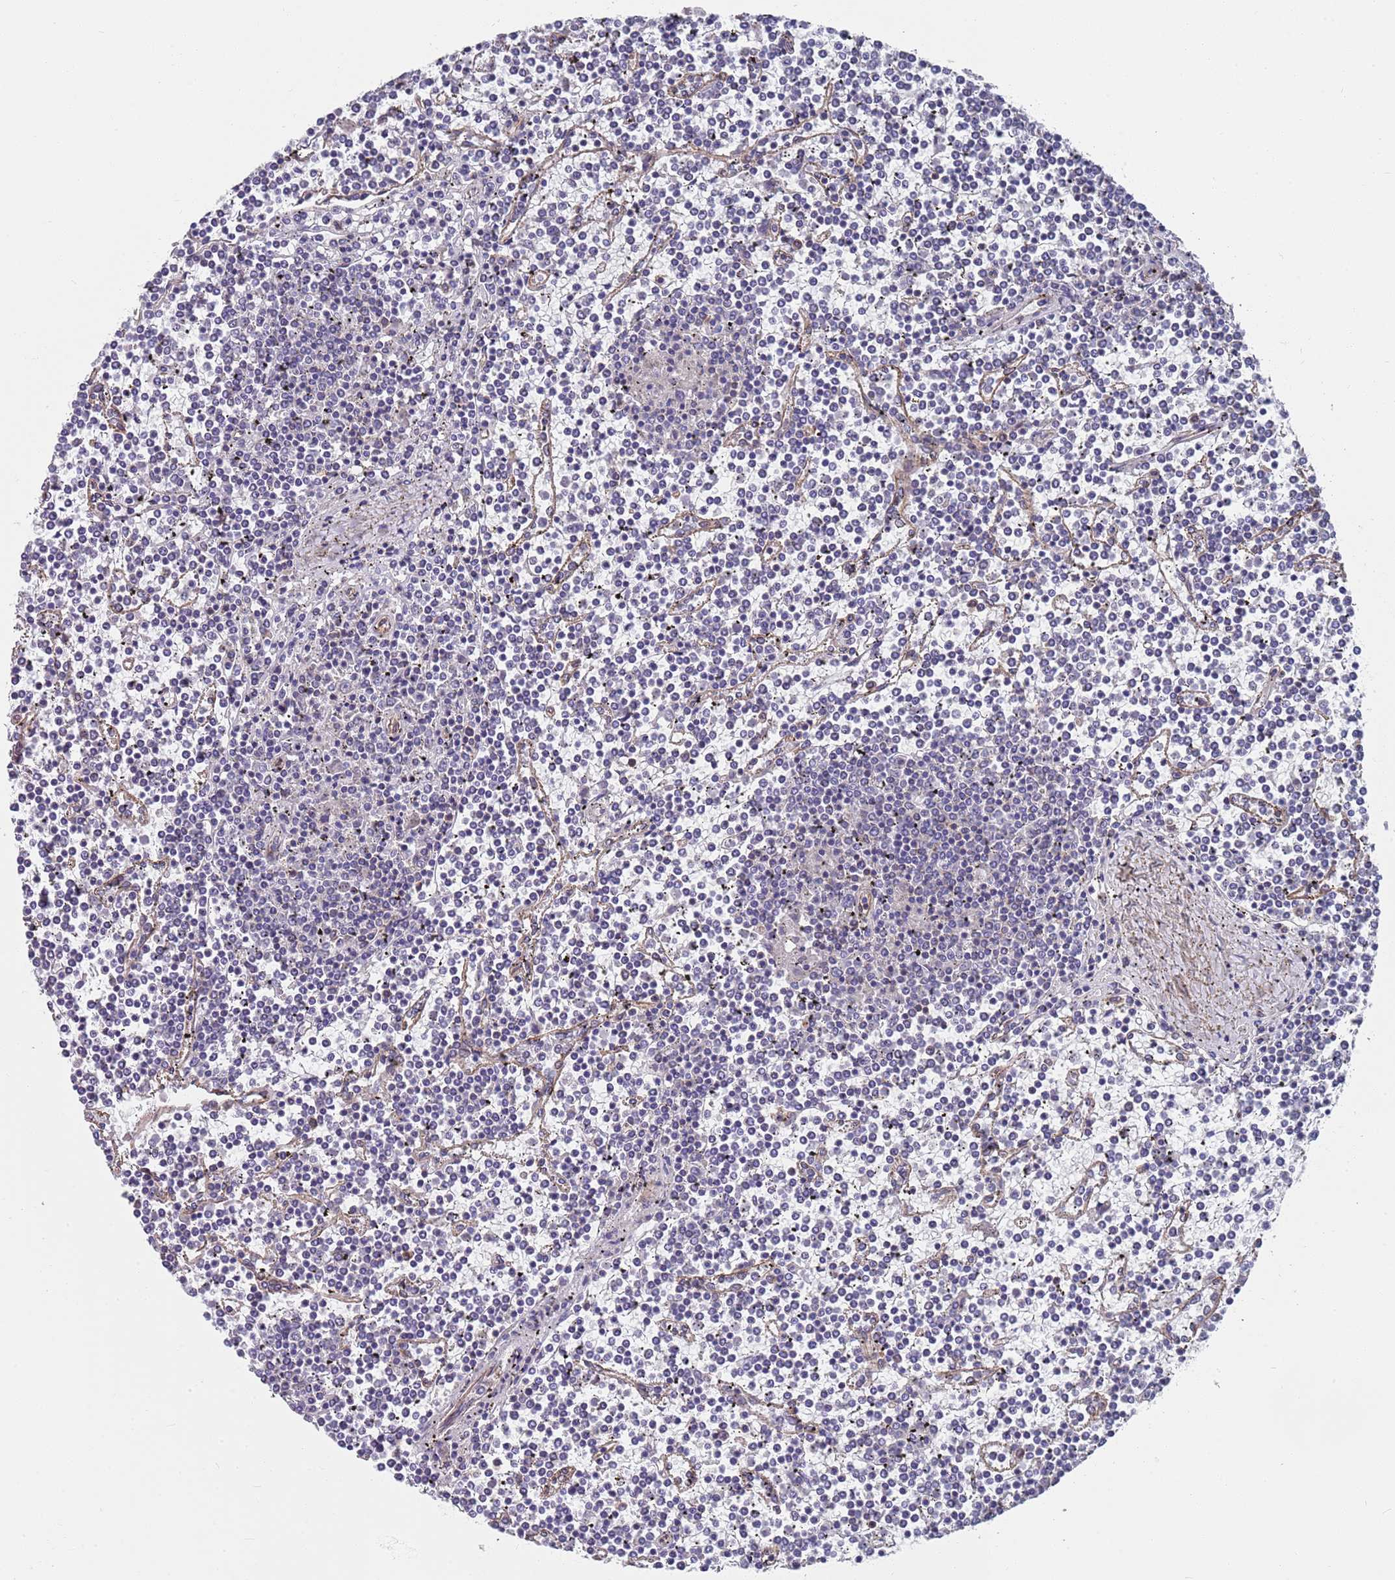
{"staining": {"intensity": "negative", "quantity": "none", "location": "none"}, "tissue": "lymphoma", "cell_type": "Tumor cells", "image_type": "cancer", "snomed": [{"axis": "morphology", "description": "Malignant lymphoma, non-Hodgkin's type, Low grade"}, {"axis": "topography", "description": "Spleen"}], "caption": "There is no significant positivity in tumor cells of low-grade malignant lymphoma, non-Hodgkin's type.", "gene": "JAKMIP2", "patient": {"sex": "female", "age": 19}}